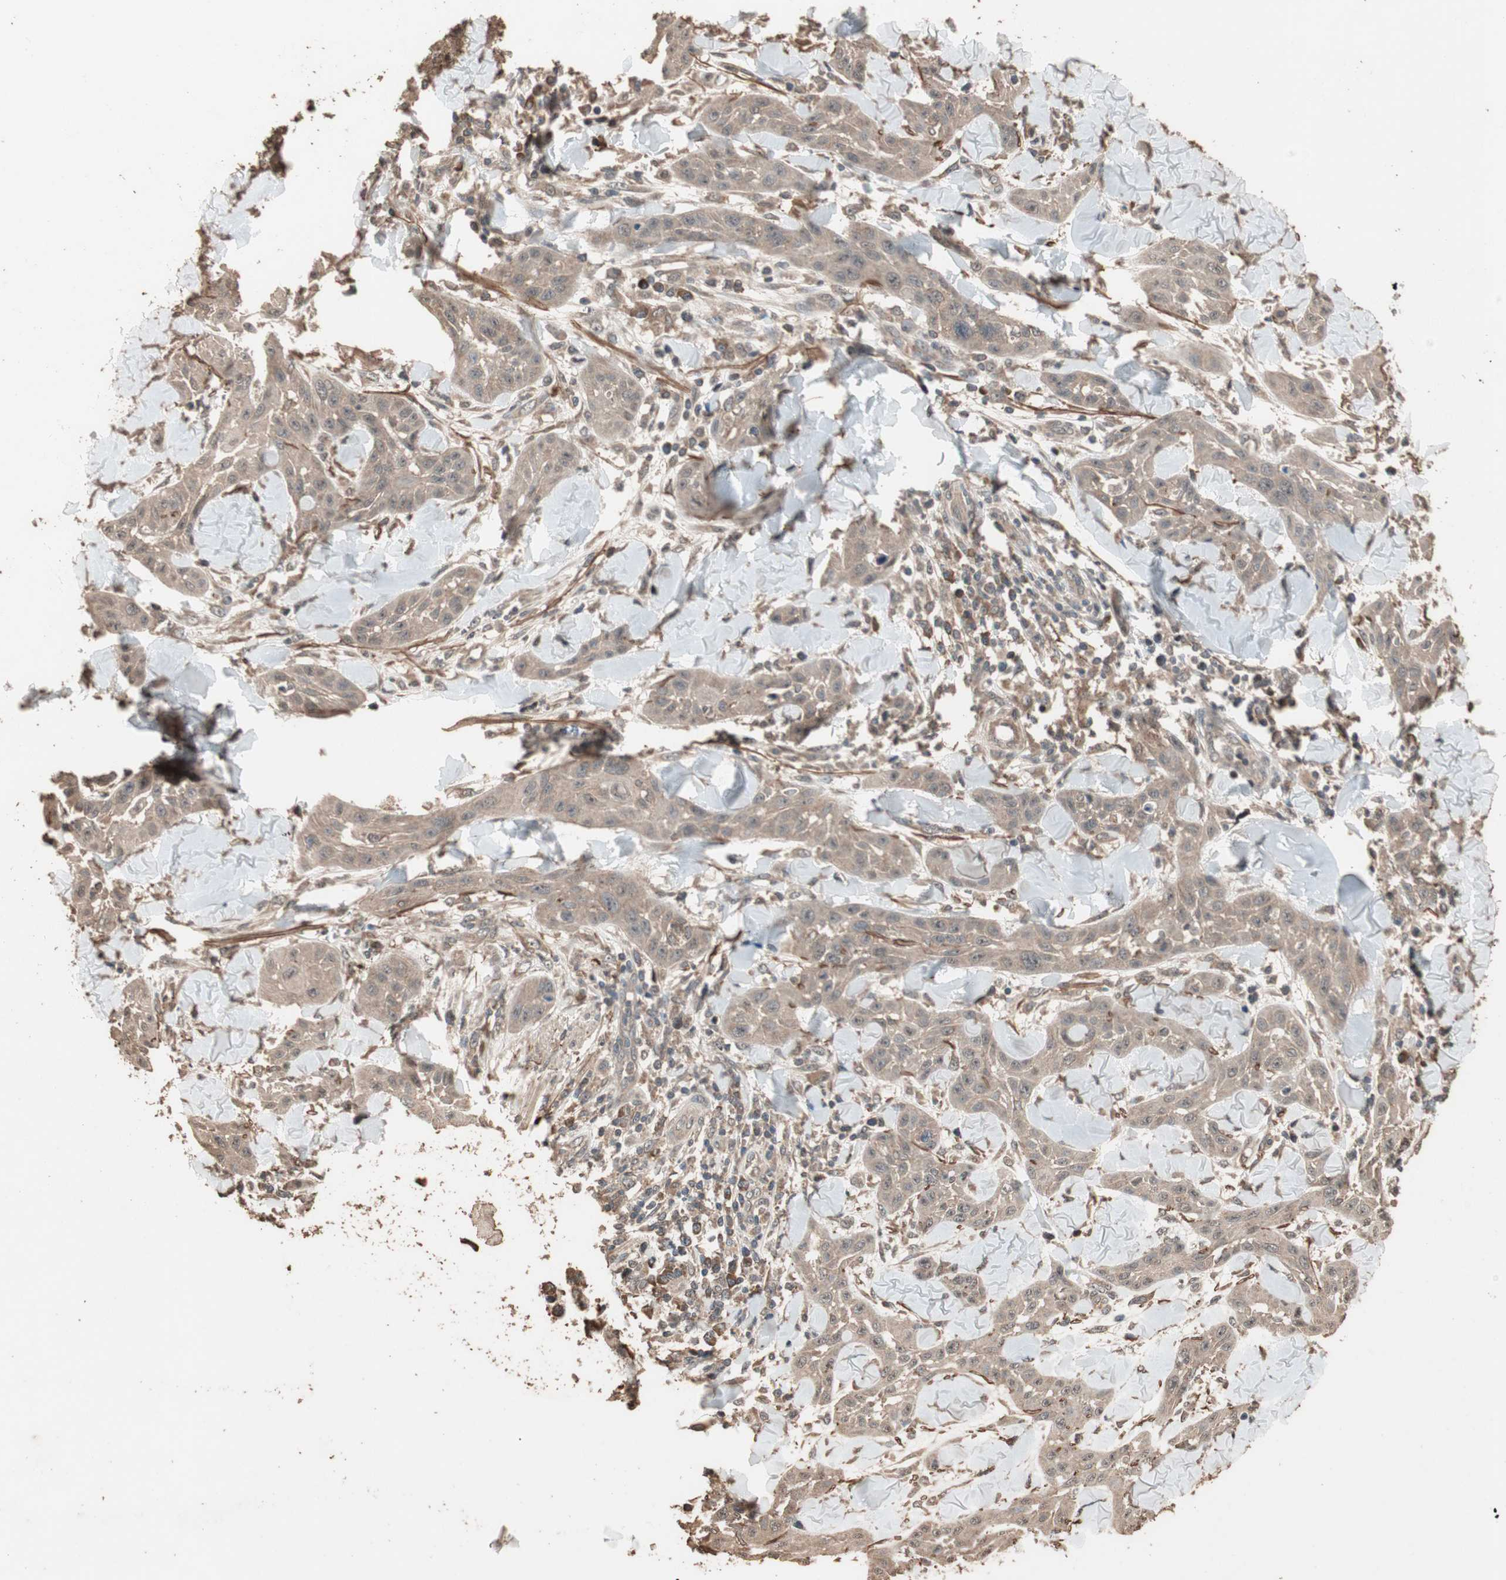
{"staining": {"intensity": "moderate", "quantity": ">75%", "location": "cytoplasmic/membranous,nuclear"}, "tissue": "skin cancer", "cell_type": "Tumor cells", "image_type": "cancer", "snomed": [{"axis": "morphology", "description": "Squamous cell carcinoma, NOS"}, {"axis": "topography", "description": "Skin"}], "caption": "This is a histology image of IHC staining of skin squamous cell carcinoma, which shows moderate staining in the cytoplasmic/membranous and nuclear of tumor cells.", "gene": "USP20", "patient": {"sex": "male", "age": 24}}